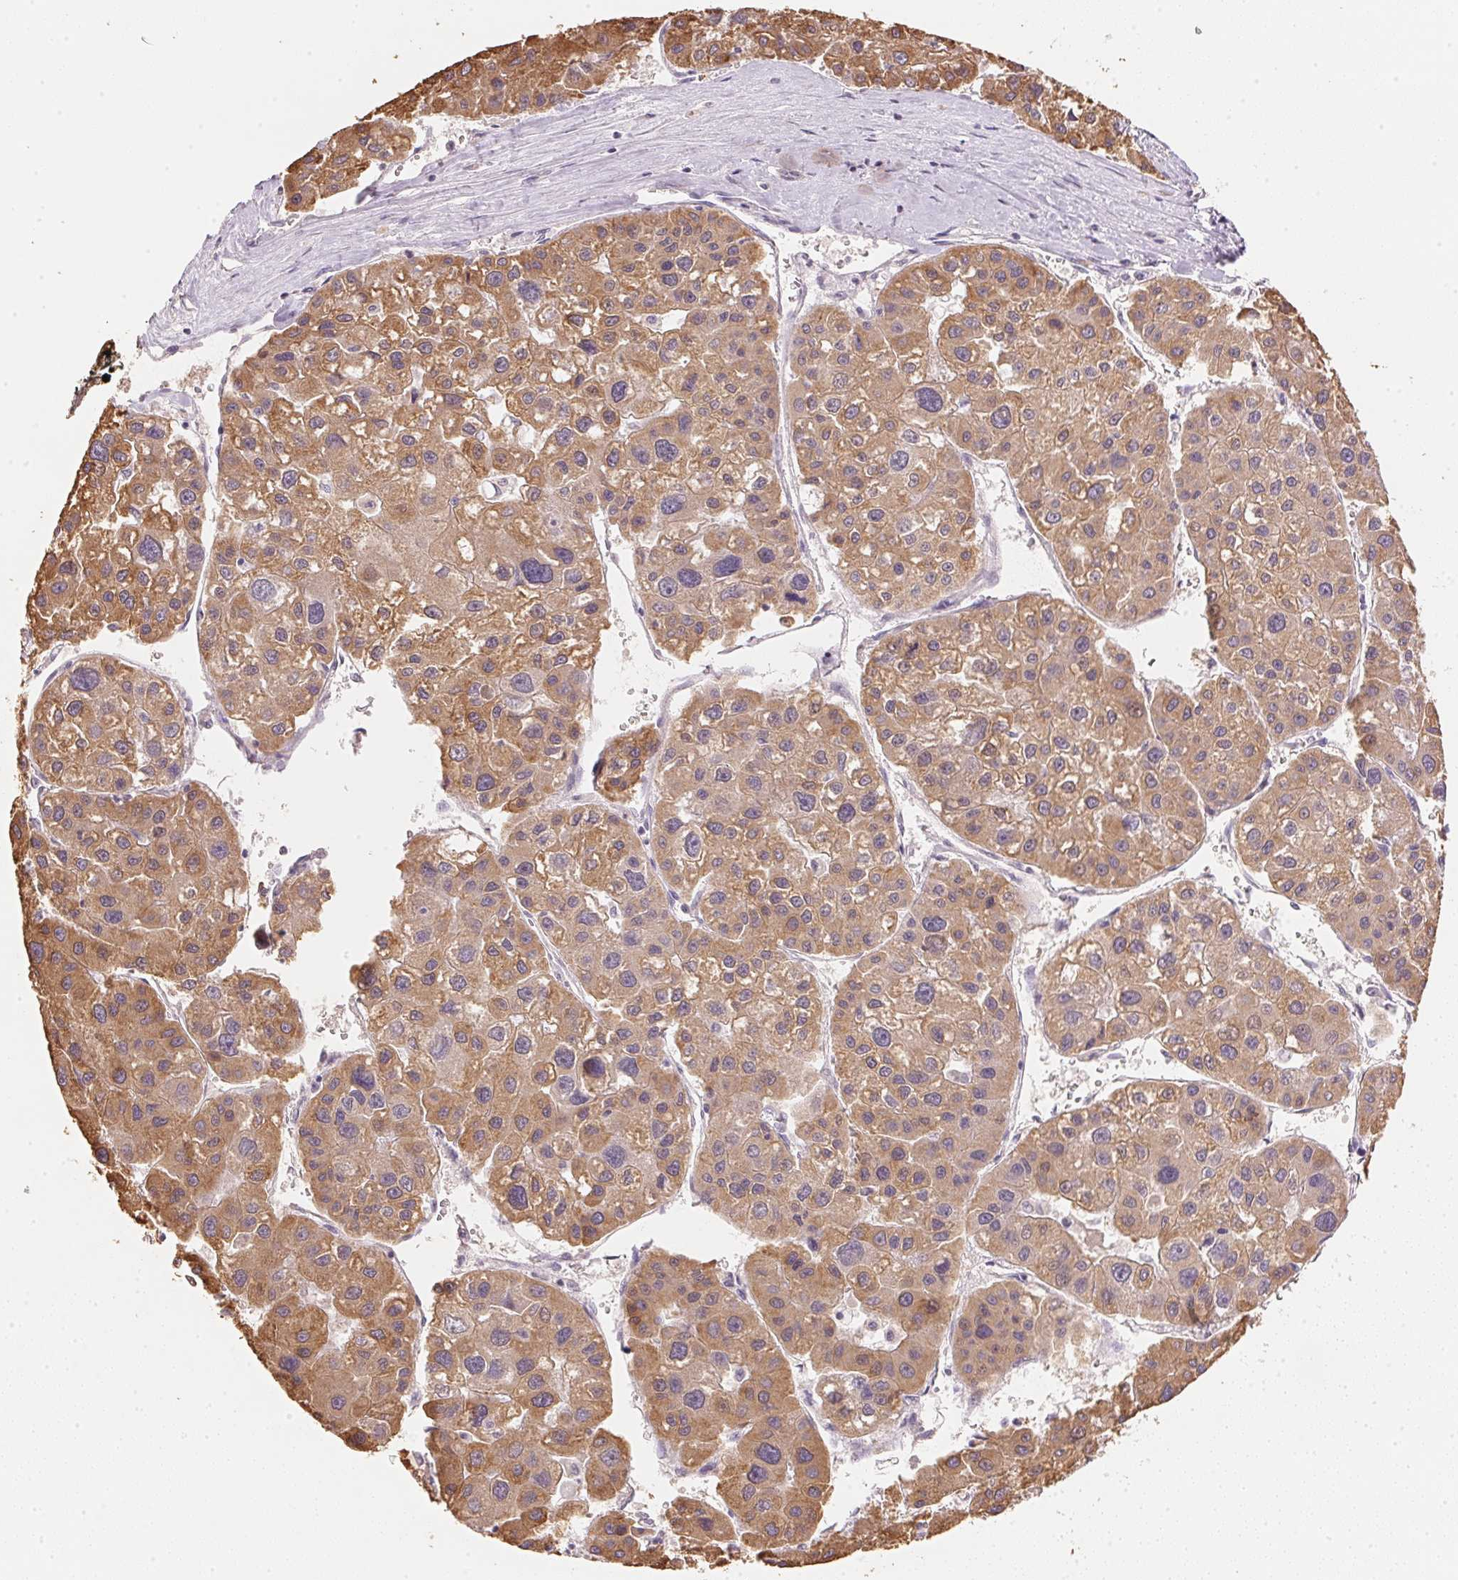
{"staining": {"intensity": "moderate", "quantity": ">75%", "location": "cytoplasmic/membranous"}, "tissue": "liver cancer", "cell_type": "Tumor cells", "image_type": "cancer", "snomed": [{"axis": "morphology", "description": "Carcinoma, Hepatocellular, NOS"}, {"axis": "topography", "description": "Liver"}], "caption": "IHC histopathology image of neoplastic tissue: human liver cancer stained using immunohistochemistry shows medium levels of moderate protein expression localized specifically in the cytoplasmic/membranous of tumor cells, appearing as a cytoplasmic/membranous brown color.", "gene": "DHCR24", "patient": {"sex": "male", "age": 73}}